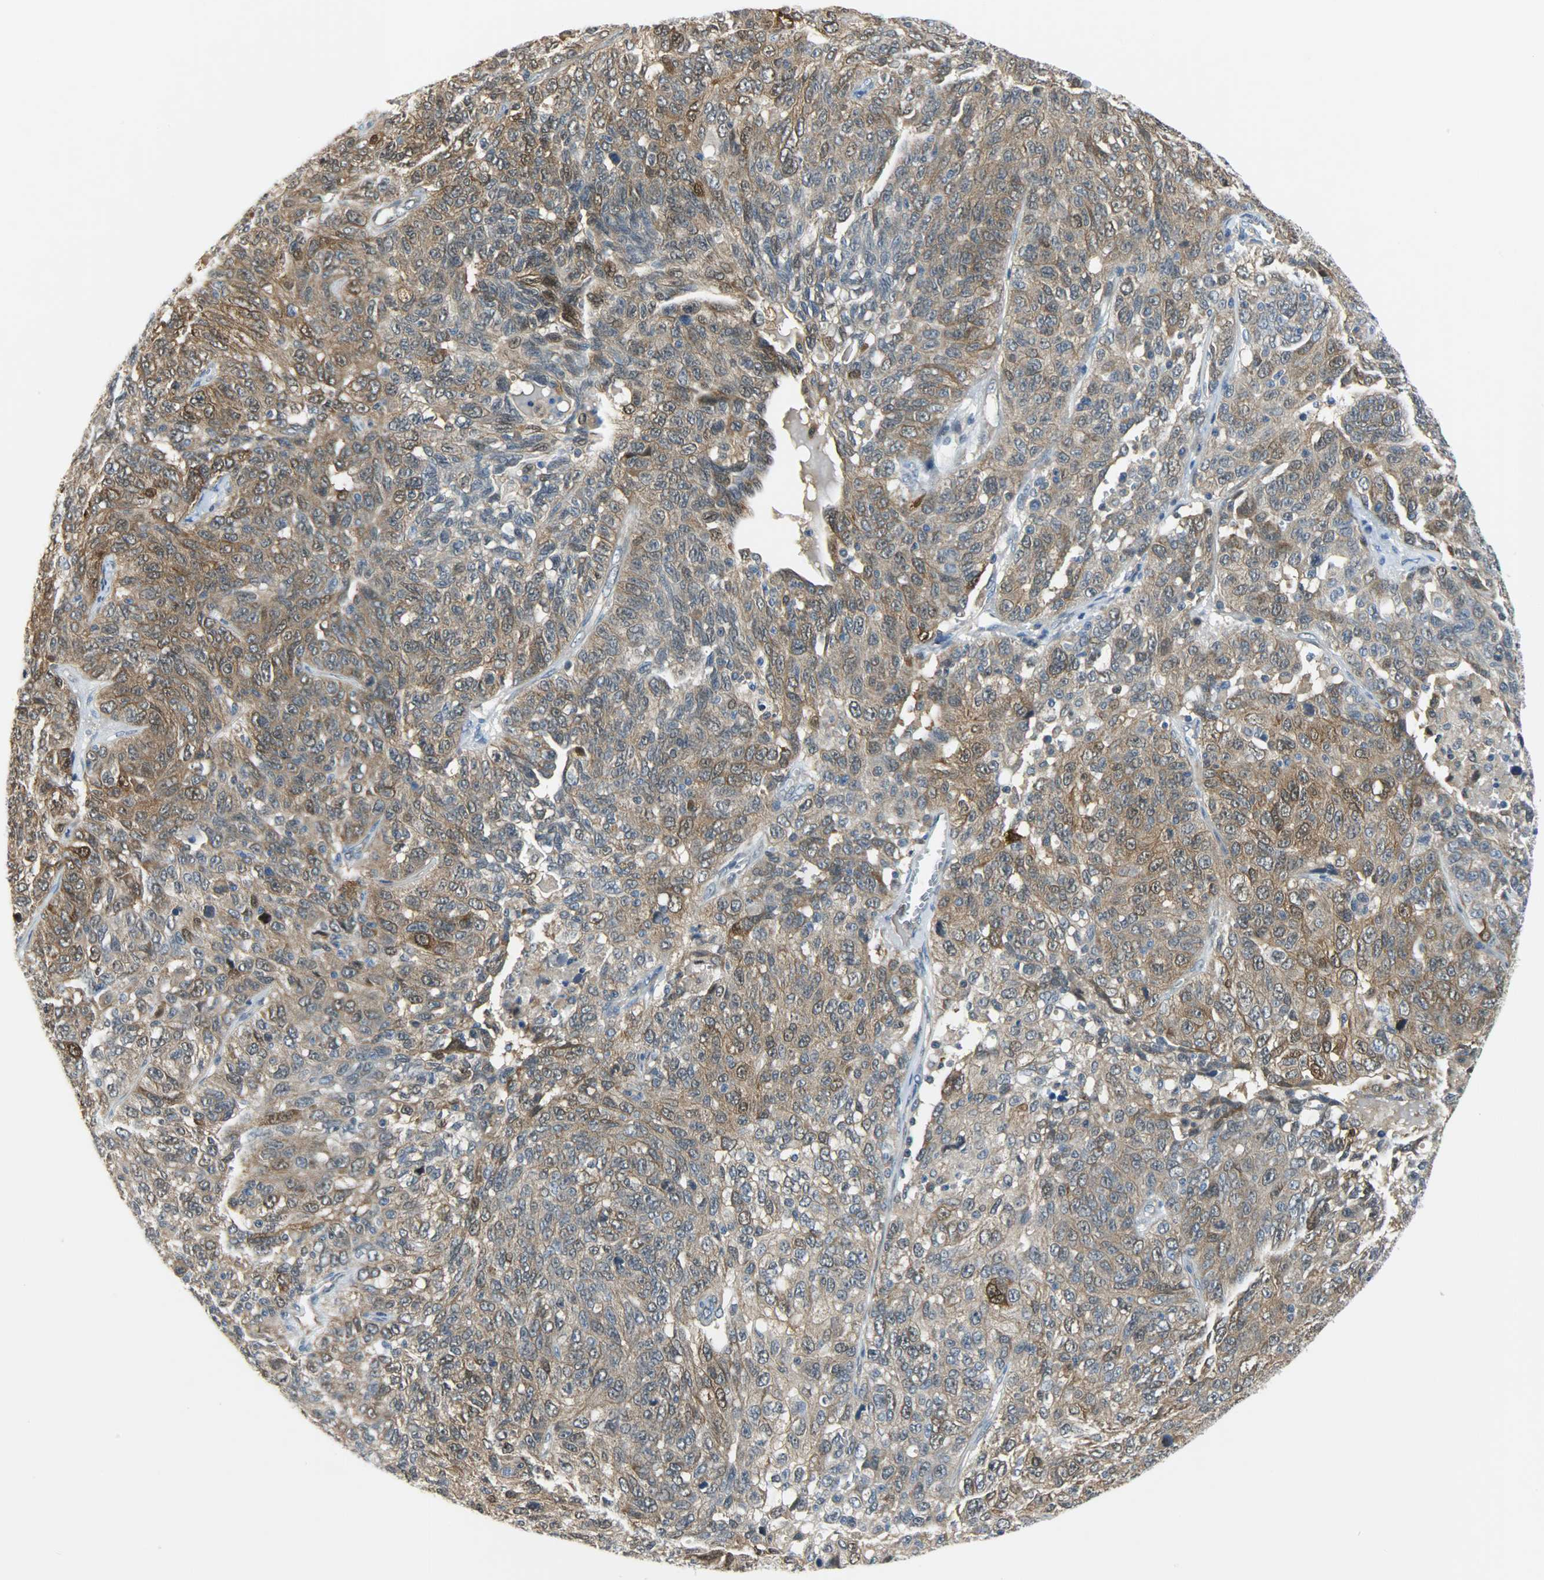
{"staining": {"intensity": "moderate", "quantity": "25%-75%", "location": "cytoplasmic/membranous,nuclear"}, "tissue": "ovarian cancer", "cell_type": "Tumor cells", "image_type": "cancer", "snomed": [{"axis": "morphology", "description": "Cystadenocarcinoma, serous, NOS"}, {"axis": "topography", "description": "Ovary"}], "caption": "Immunohistochemistry of human ovarian cancer reveals medium levels of moderate cytoplasmic/membranous and nuclear expression in approximately 25%-75% of tumor cells.", "gene": "EIF4EBP1", "patient": {"sex": "female", "age": 71}}